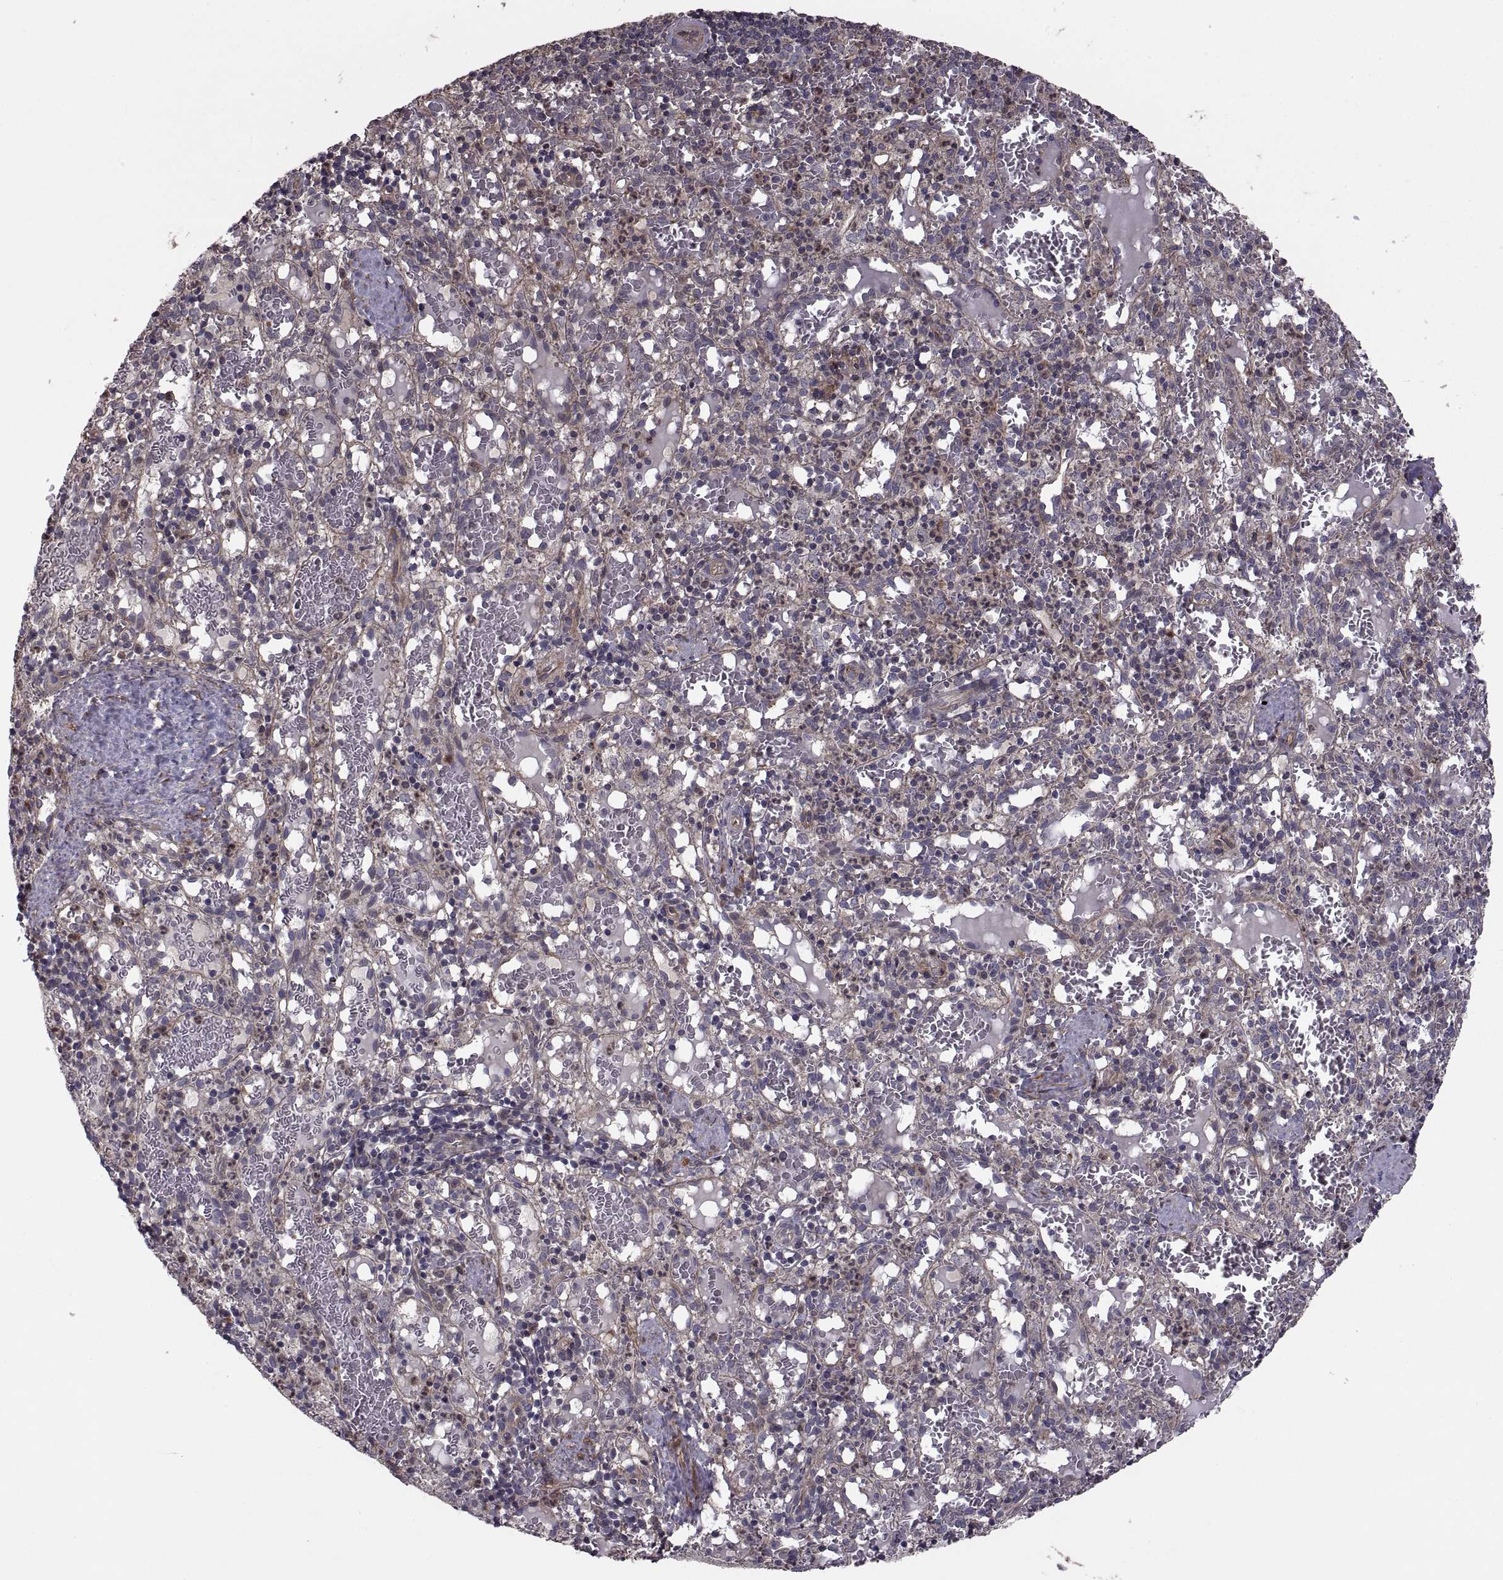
{"staining": {"intensity": "moderate", "quantity": "<25%", "location": "cytoplasmic/membranous"}, "tissue": "spleen", "cell_type": "Cells in red pulp", "image_type": "normal", "snomed": [{"axis": "morphology", "description": "Normal tissue, NOS"}, {"axis": "topography", "description": "Spleen"}], "caption": "Brown immunohistochemical staining in benign human spleen exhibits moderate cytoplasmic/membranous staining in approximately <25% of cells in red pulp.", "gene": "PMM2", "patient": {"sex": "male", "age": 11}}